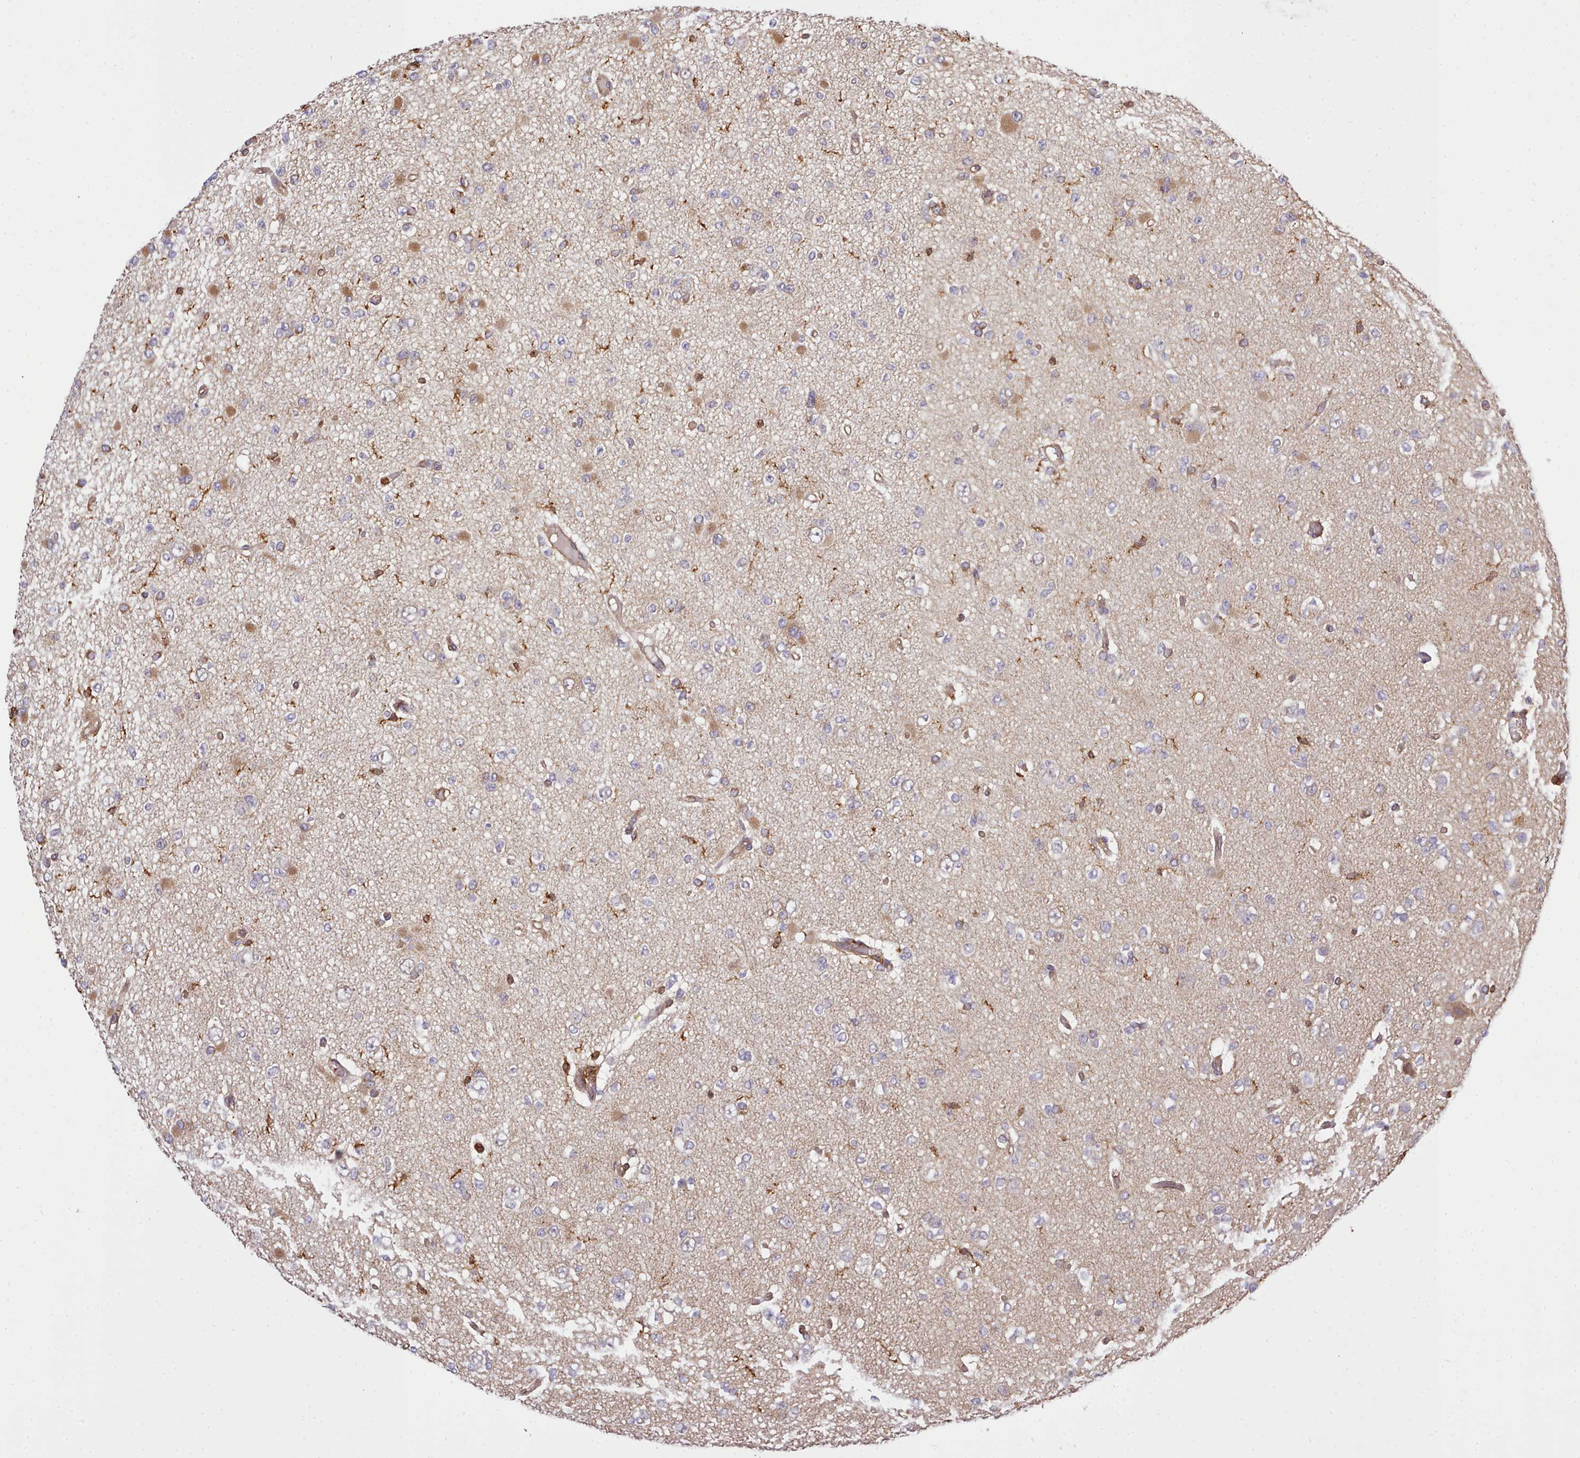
{"staining": {"intensity": "moderate", "quantity": "<25%", "location": "cytoplasmic/membranous"}, "tissue": "glioma", "cell_type": "Tumor cells", "image_type": "cancer", "snomed": [{"axis": "morphology", "description": "Glioma, malignant, Low grade"}, {"axis": "topography", "description": "Brain"}], "caption": "Protein staining demonstrates moderate cytoplasmic/membranous expression in approximately <25% of tumor cells in malignant low-grade glioma.", "gene": "CAPZA1", "patient": {"sex": "female", "age": 22}}